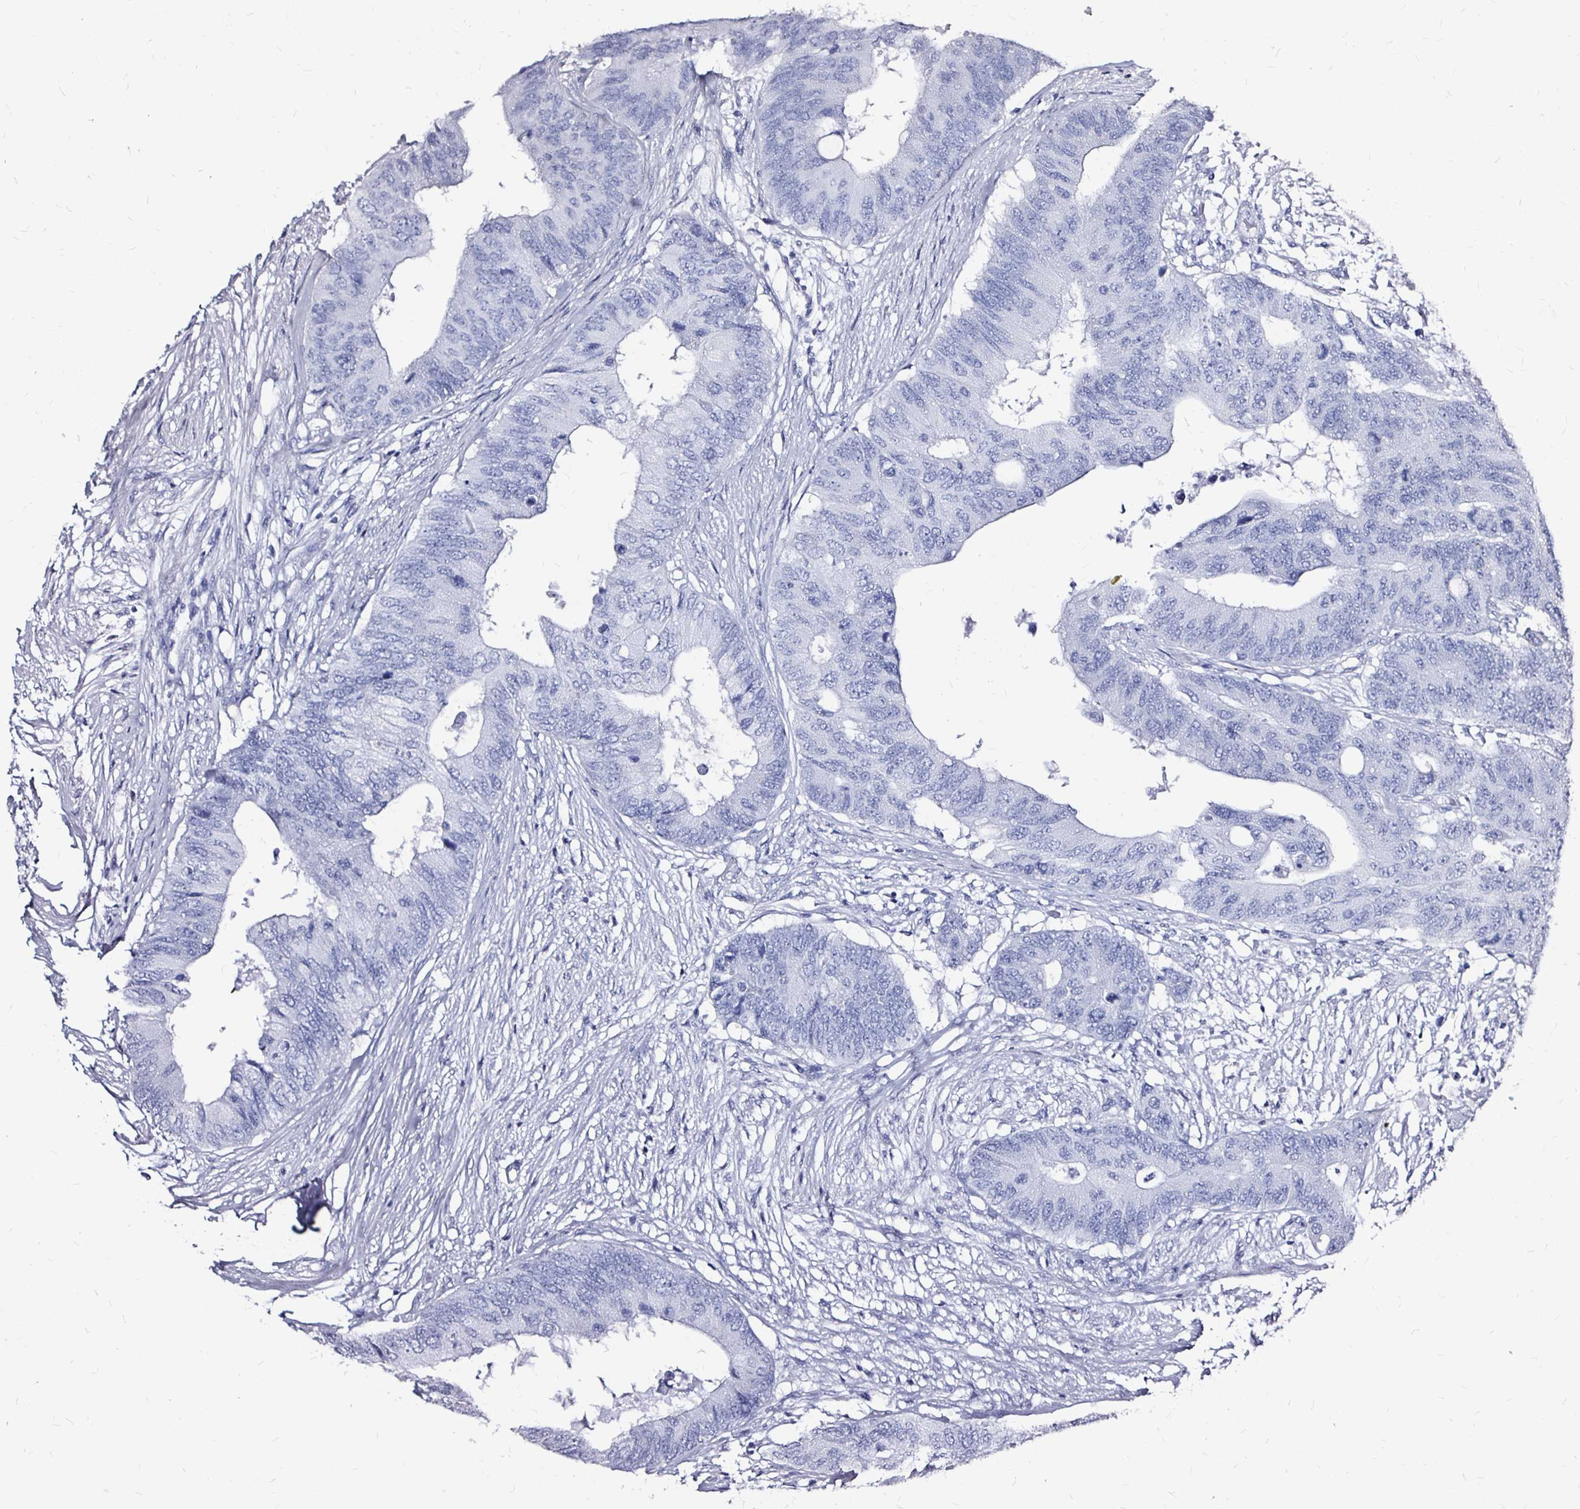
{"staining": {"intensity": "negative", "quantity": "none", "location": "none"}, "tissue": "colorectal cancer", "cell_type": "Tumor cells", "image_type": "cancer", "snomed": [{"axis": "morphology", "description": "Adenocarcinoma, NOS"}, {"axis": "topography", "description": "Colon"}], "caption": "High magnification brightfield microscopy of colorectal cancer (adenocarcinoma) stained with DAB (3,3'-diaminobenzidine) (brown) and counterstained with hematoxylin (blue): tumor cells show no significant positivity.", "gene": "LUZP4", "patient": {"sex": "male", "age": 71}}